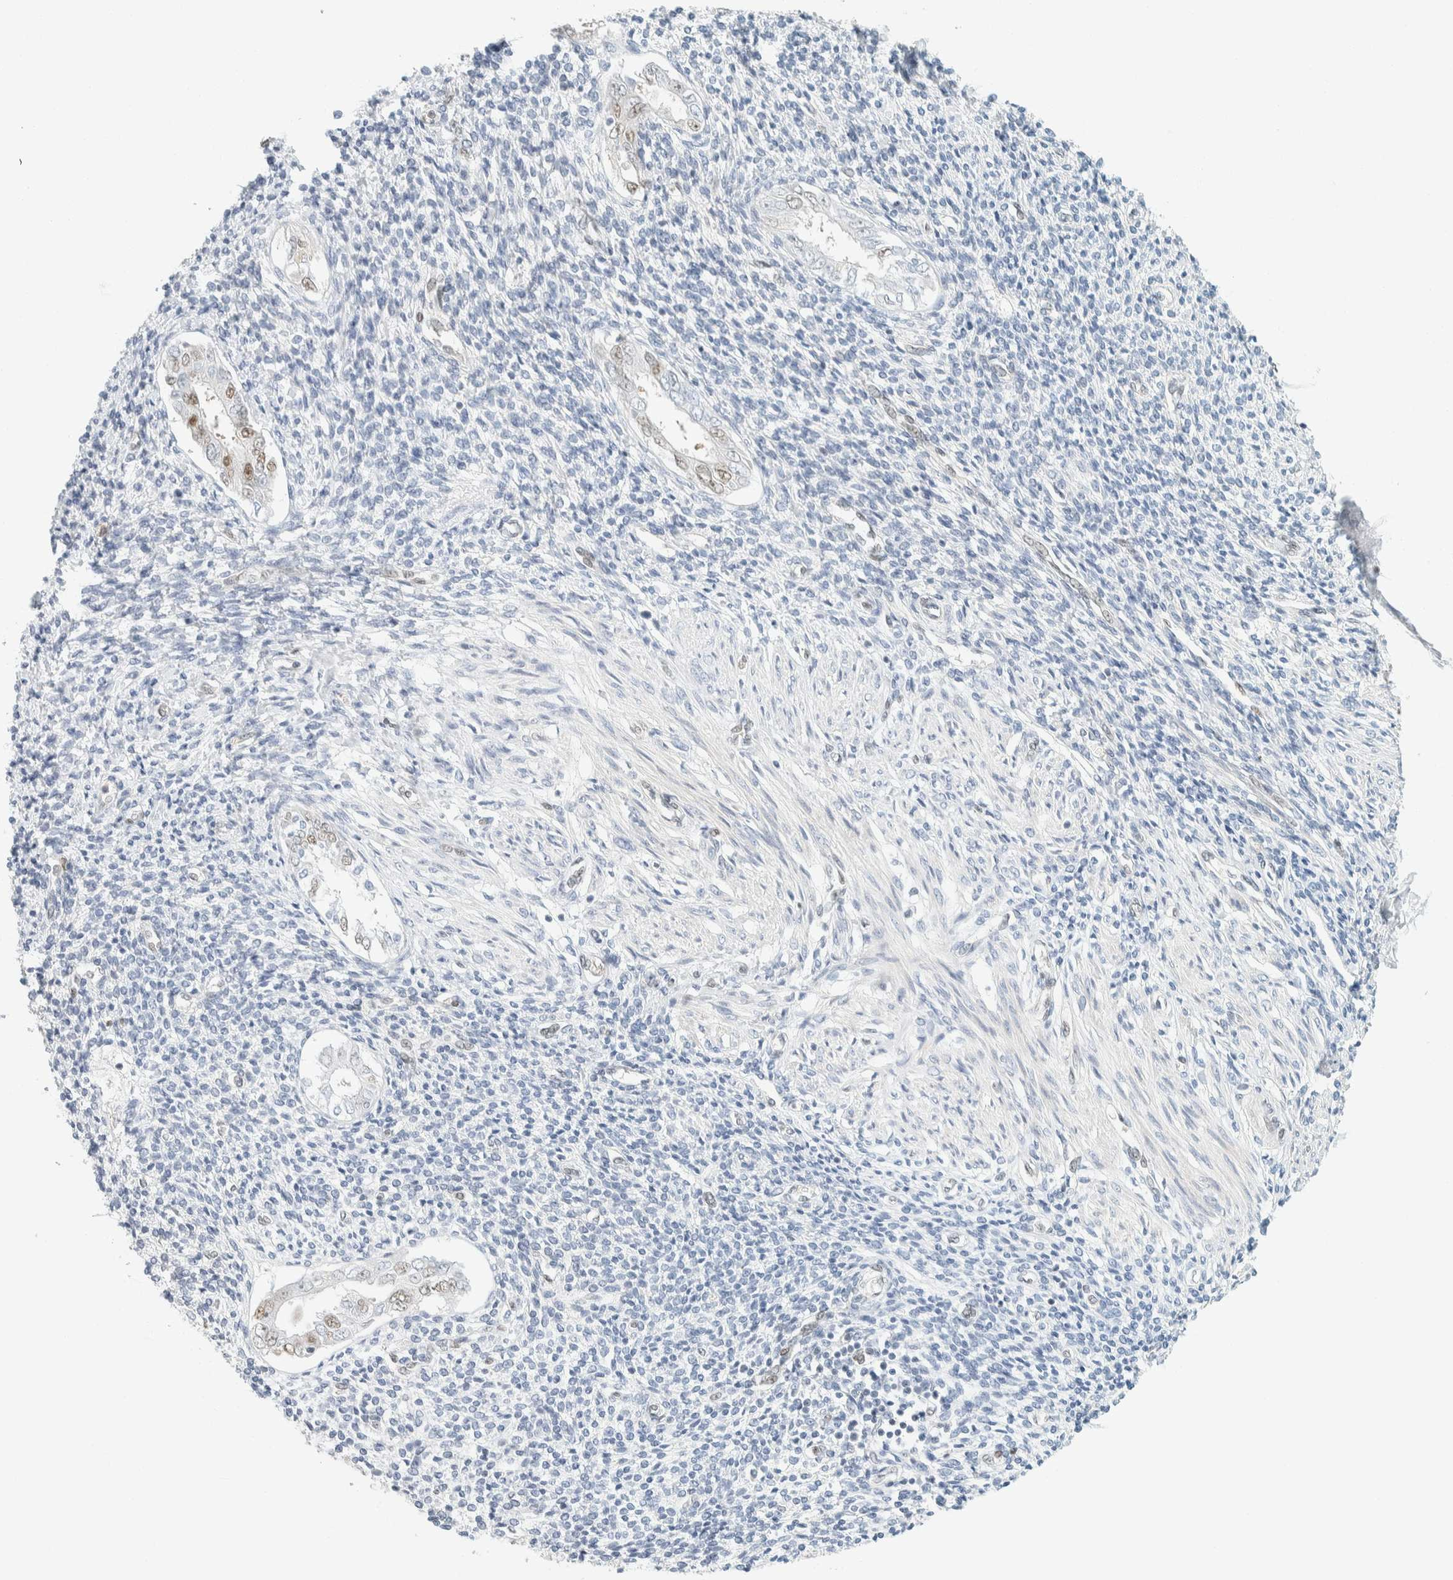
{"staining": {"intensity": "negative", "quantity": "none", "location": "none"}, "tissue": "endometrium", "cell_type": "Cells in endometrial stroma", "image_type": "normal", "snomed": [{"axis": "morphology", "description": "Normal tissue, NOS"}, {"axis": "topography", "description": "Endometrium"}], "caption": "This is an immunohistochemistry histopathology image of benign endometrium. There is no expression in cells in endometrial stroma.", "gene": "ZNF683", "patient": {"sex": "female", "age": 66}}